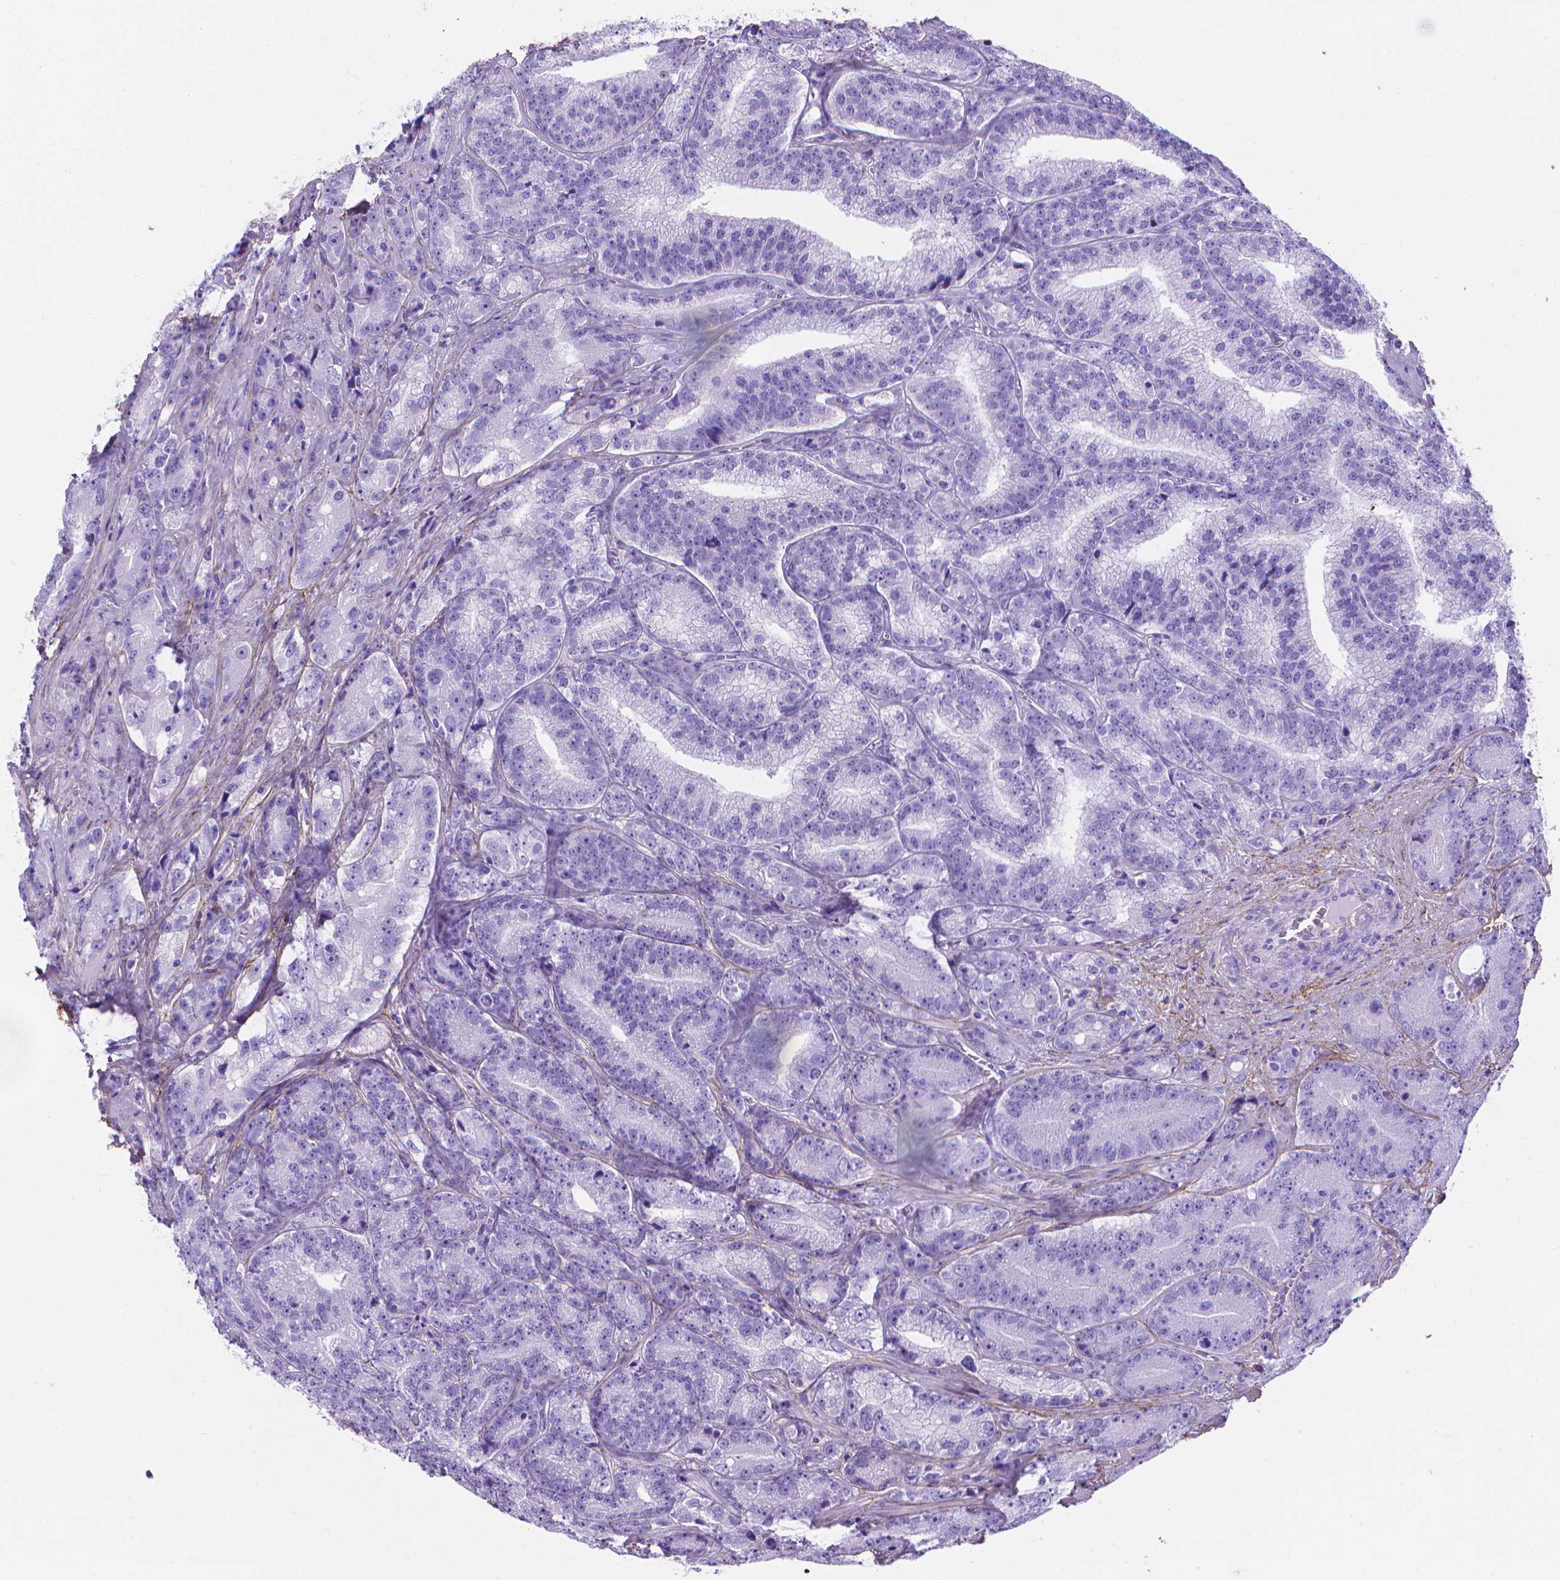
{"staining": {"intensity": "negative", "quantity": "none", "location": "none"}, "tissue": "prostate cancer", "cell_type": "Tumor cells", "image_type": "cancer", "snomed": [{"axis": "morphology", "description": "Adenocarcinoma, NOS"}, {"axis": "topography", "description": "Prostate"}], "caption": "Photomicrograph shows no protein expression in tumor cells of prostate cancer tissue.", "gene": "MFAP2", "patient": {"sex": "male", "age": 63}}